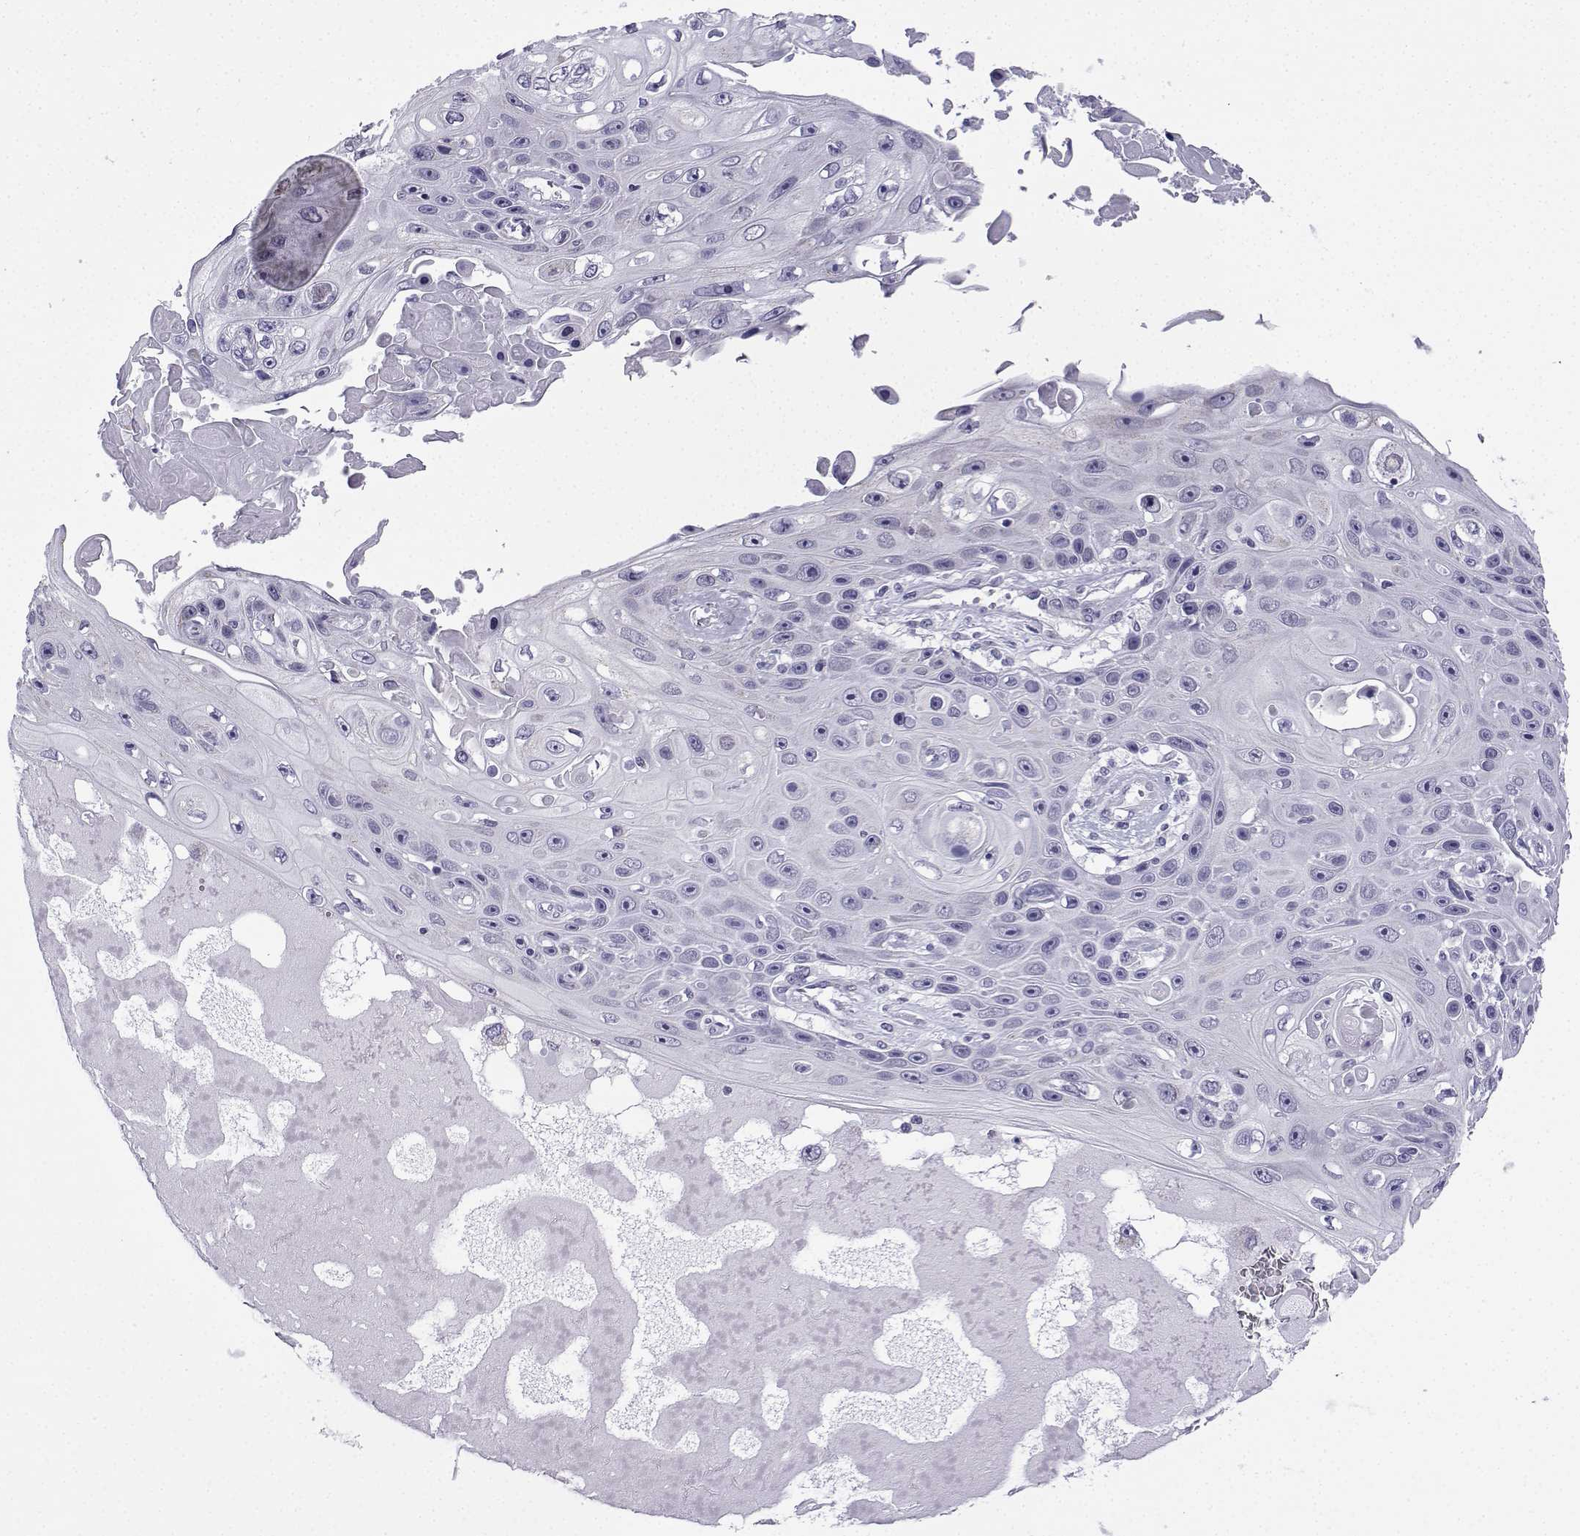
{"staining": {"intensity": "negative", "quantity": "none", "location": "none"}, "tissue": "skin cancer", "cell_type": "Tumor cells", "image_type": "cancer", "snomed": [{"axis": "morphology", "description": "Squamous cell carcinoma, NOS"}, {"axis": "topography", "description": "Skin"}], "caption": "Immunohistochemical staining of human skin cancer reveals no significant positivity in tumor cells. The staining was performed using DAB to visualize the protein expression in brown, while the nuclei were stained in blue with hematoxylin (Magnification: 20x).", "gene": "ACRBP", "patient": {"sex": "male", "age": 82}}